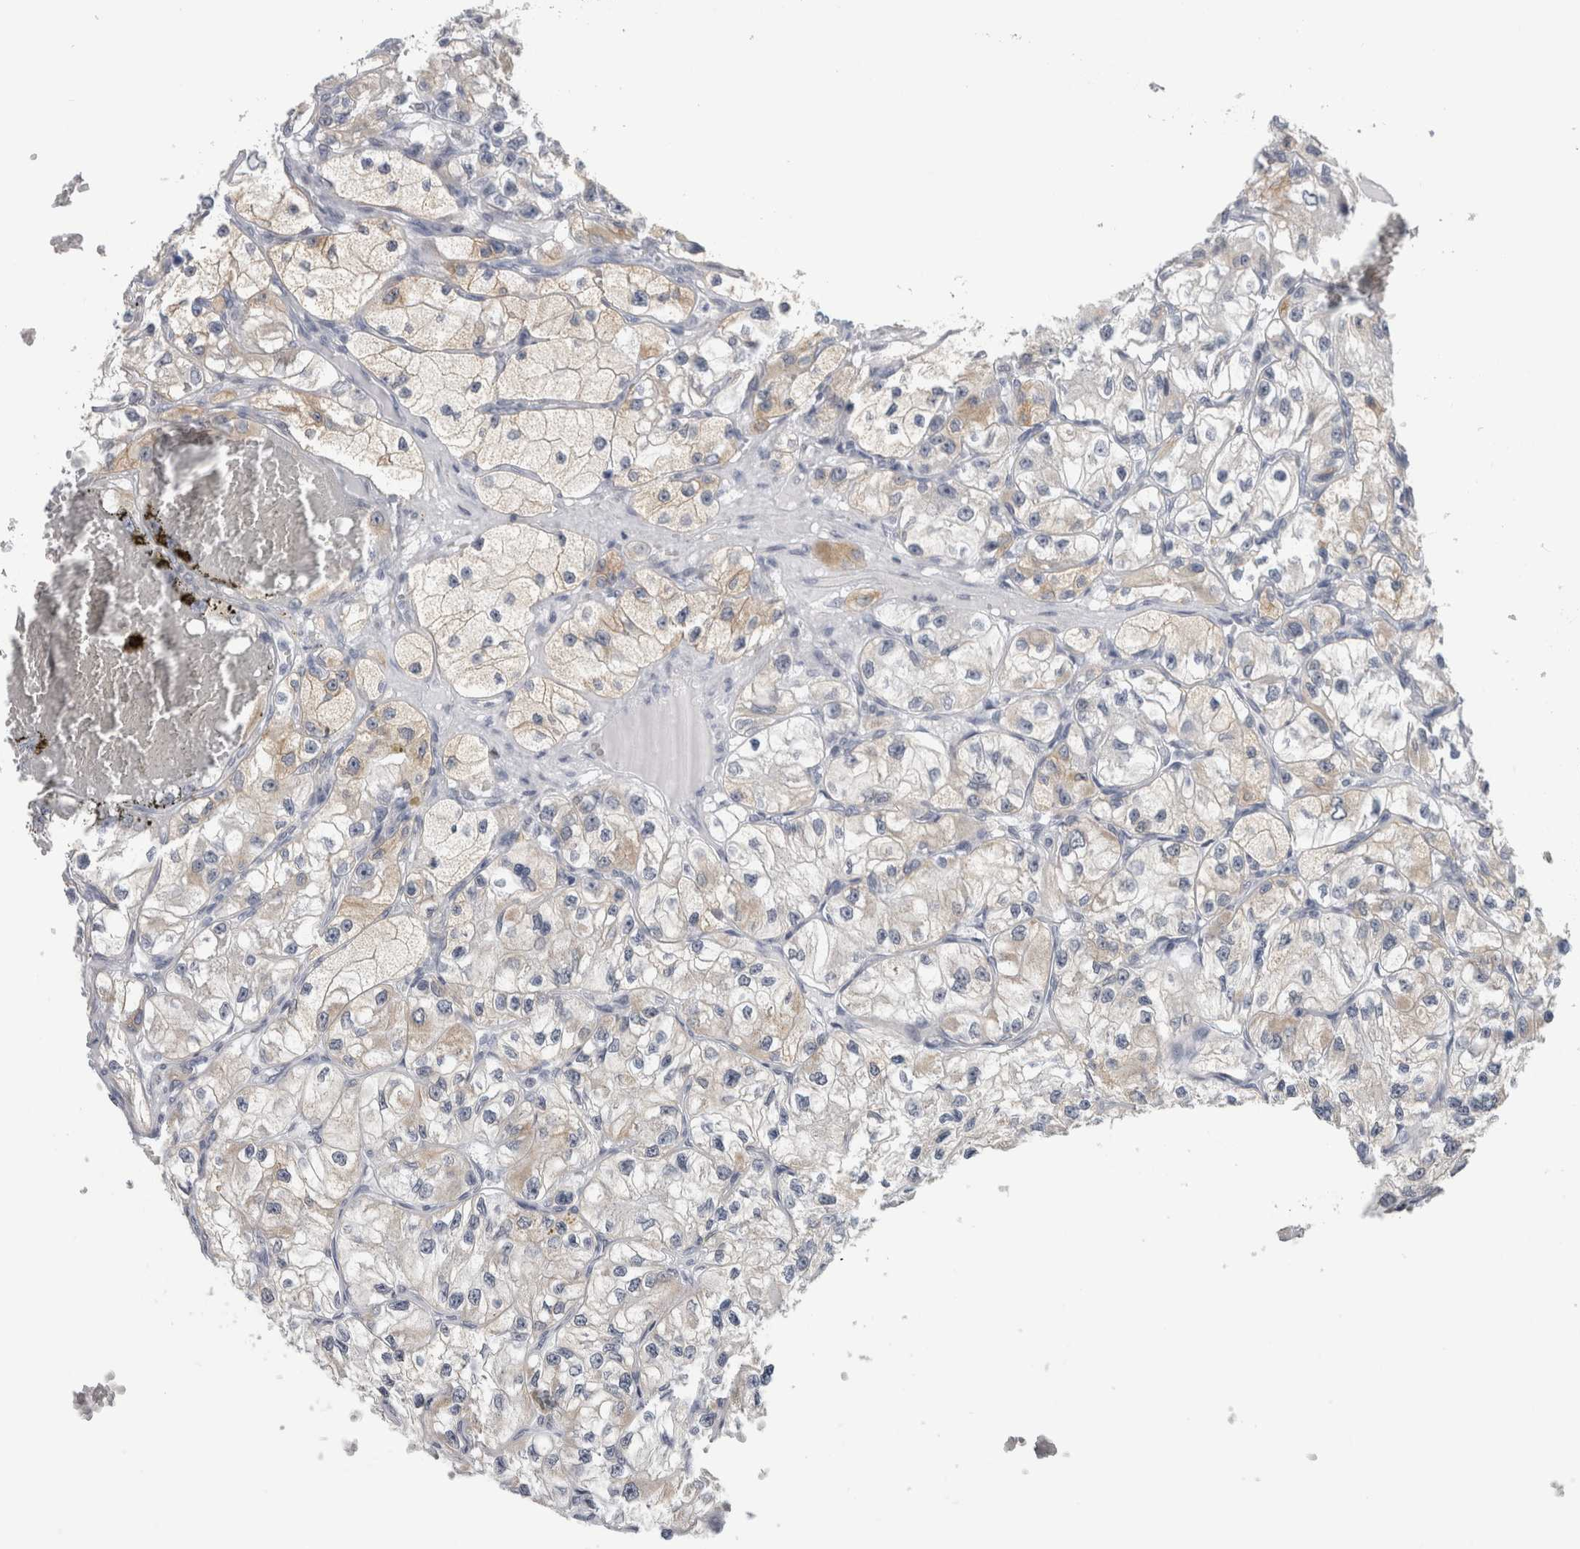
{"staining": {"intensity": "weak", "quantity": "<25%", "location": "cytoplasmic/membranous"}, "tissue": "renal cancer", "cell_type": "Tumor cells", "image_type": "cancer", "snomed": [{"axis": "morphology", "description": "Adenocarcinoma, NOS"}, {"axis": "topography", "description": "Kidney"}], "caption": "Tumor cells are negative for protein expression in human adenocarcinoma (renal).", "gene": "TMEM242", "patient": {"sex": "female", "age": 57}}